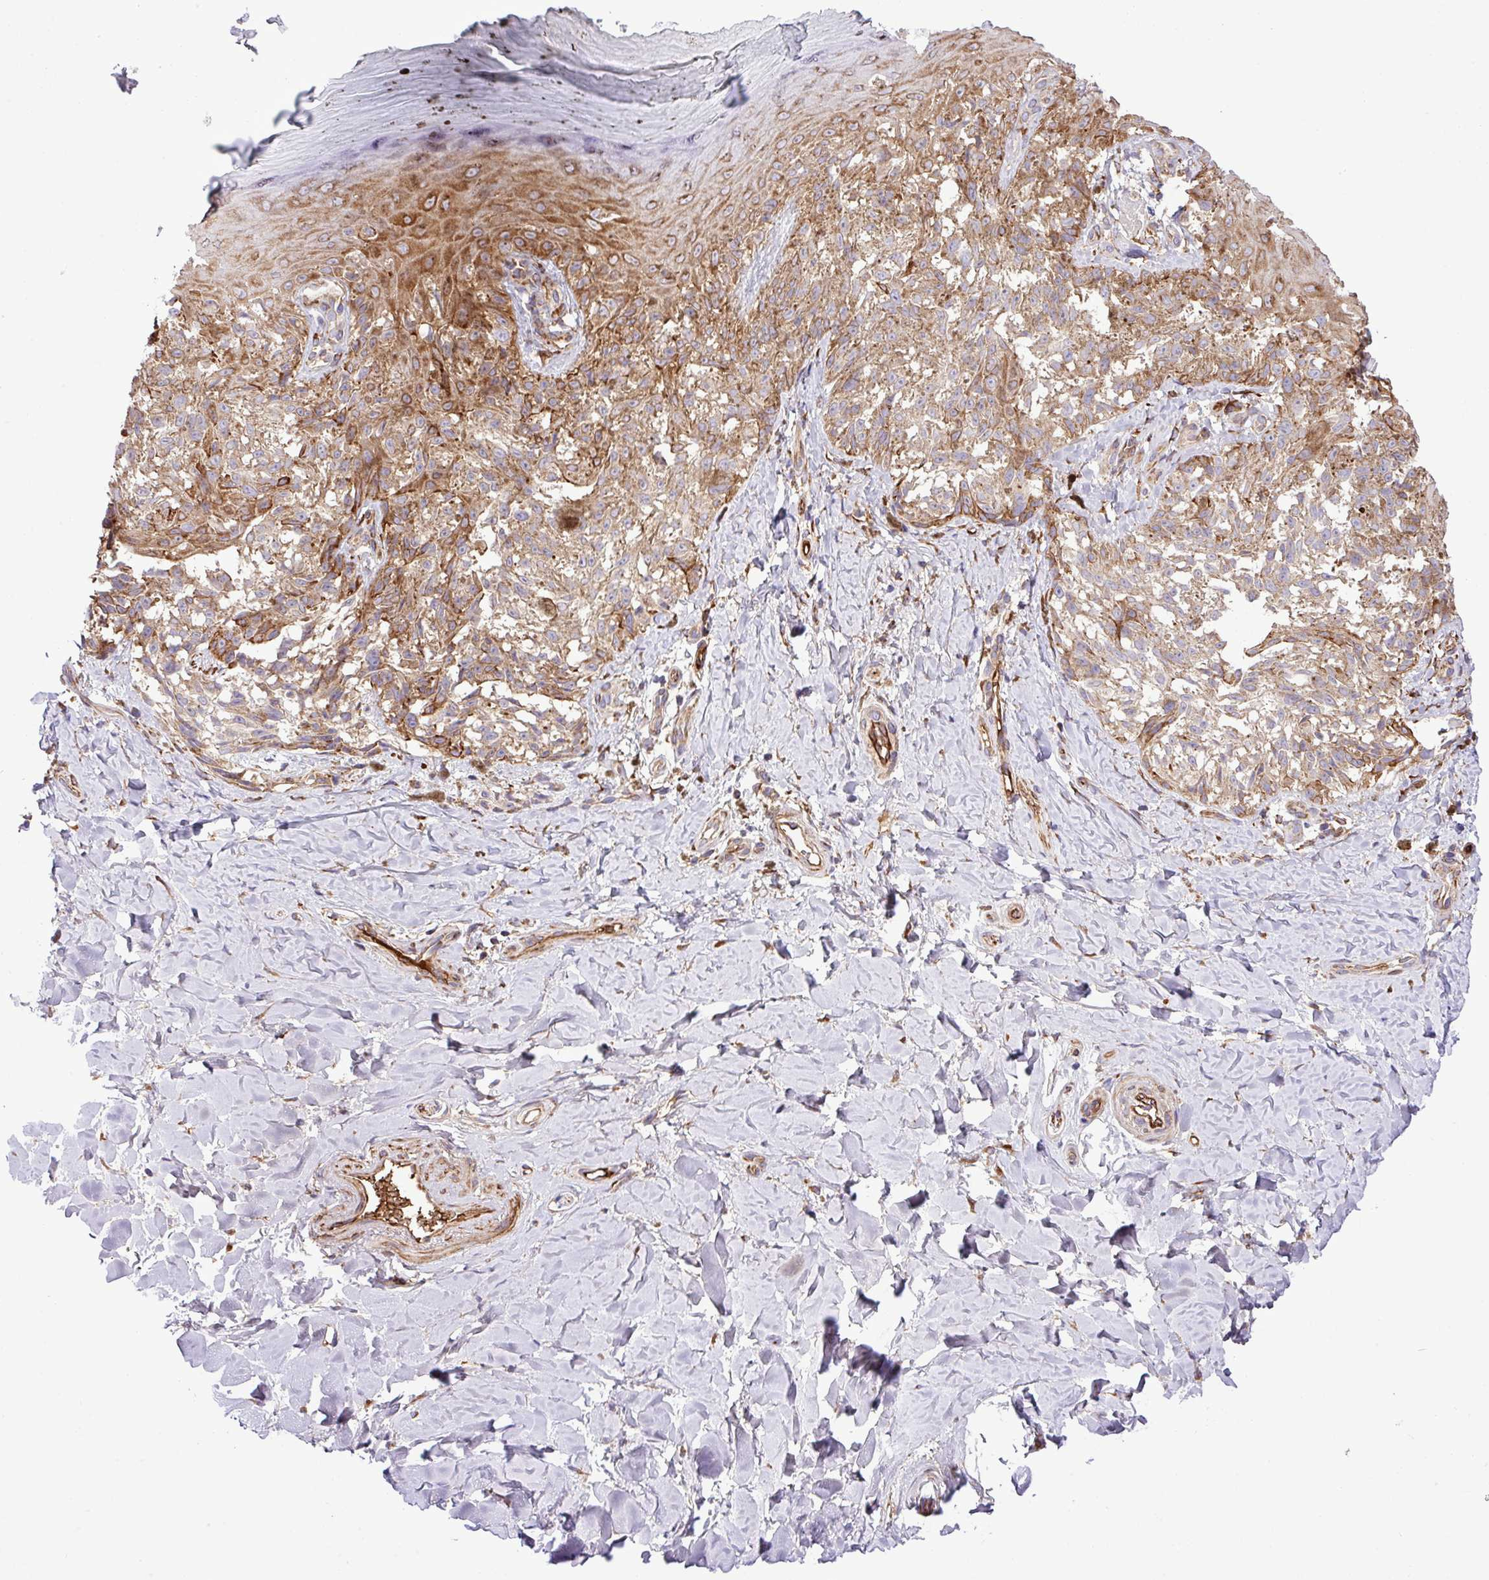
{"staining": {"intensity": "moderate", "quantity": ">75%", "location": "cytoplasmic/membranous"}, "tissue": "melanoma", "cell_type": "Tumor cells", "image_type": "cancer", "snomed": [{"axis": "morphology", "description": "Malignant melanoma, NOS"}, {"axis": "topography", "description": "Skin"}], "caption": "Brown immunohistochemical staining in human melanoma shows moderate cytoplasmic/membranous staining in about >75% of tumor cells. (Brightfield microscopy of DAB IHC at high magnification).", "gene": "CWH43", "patient": {"sex": "female", "age": 65}}